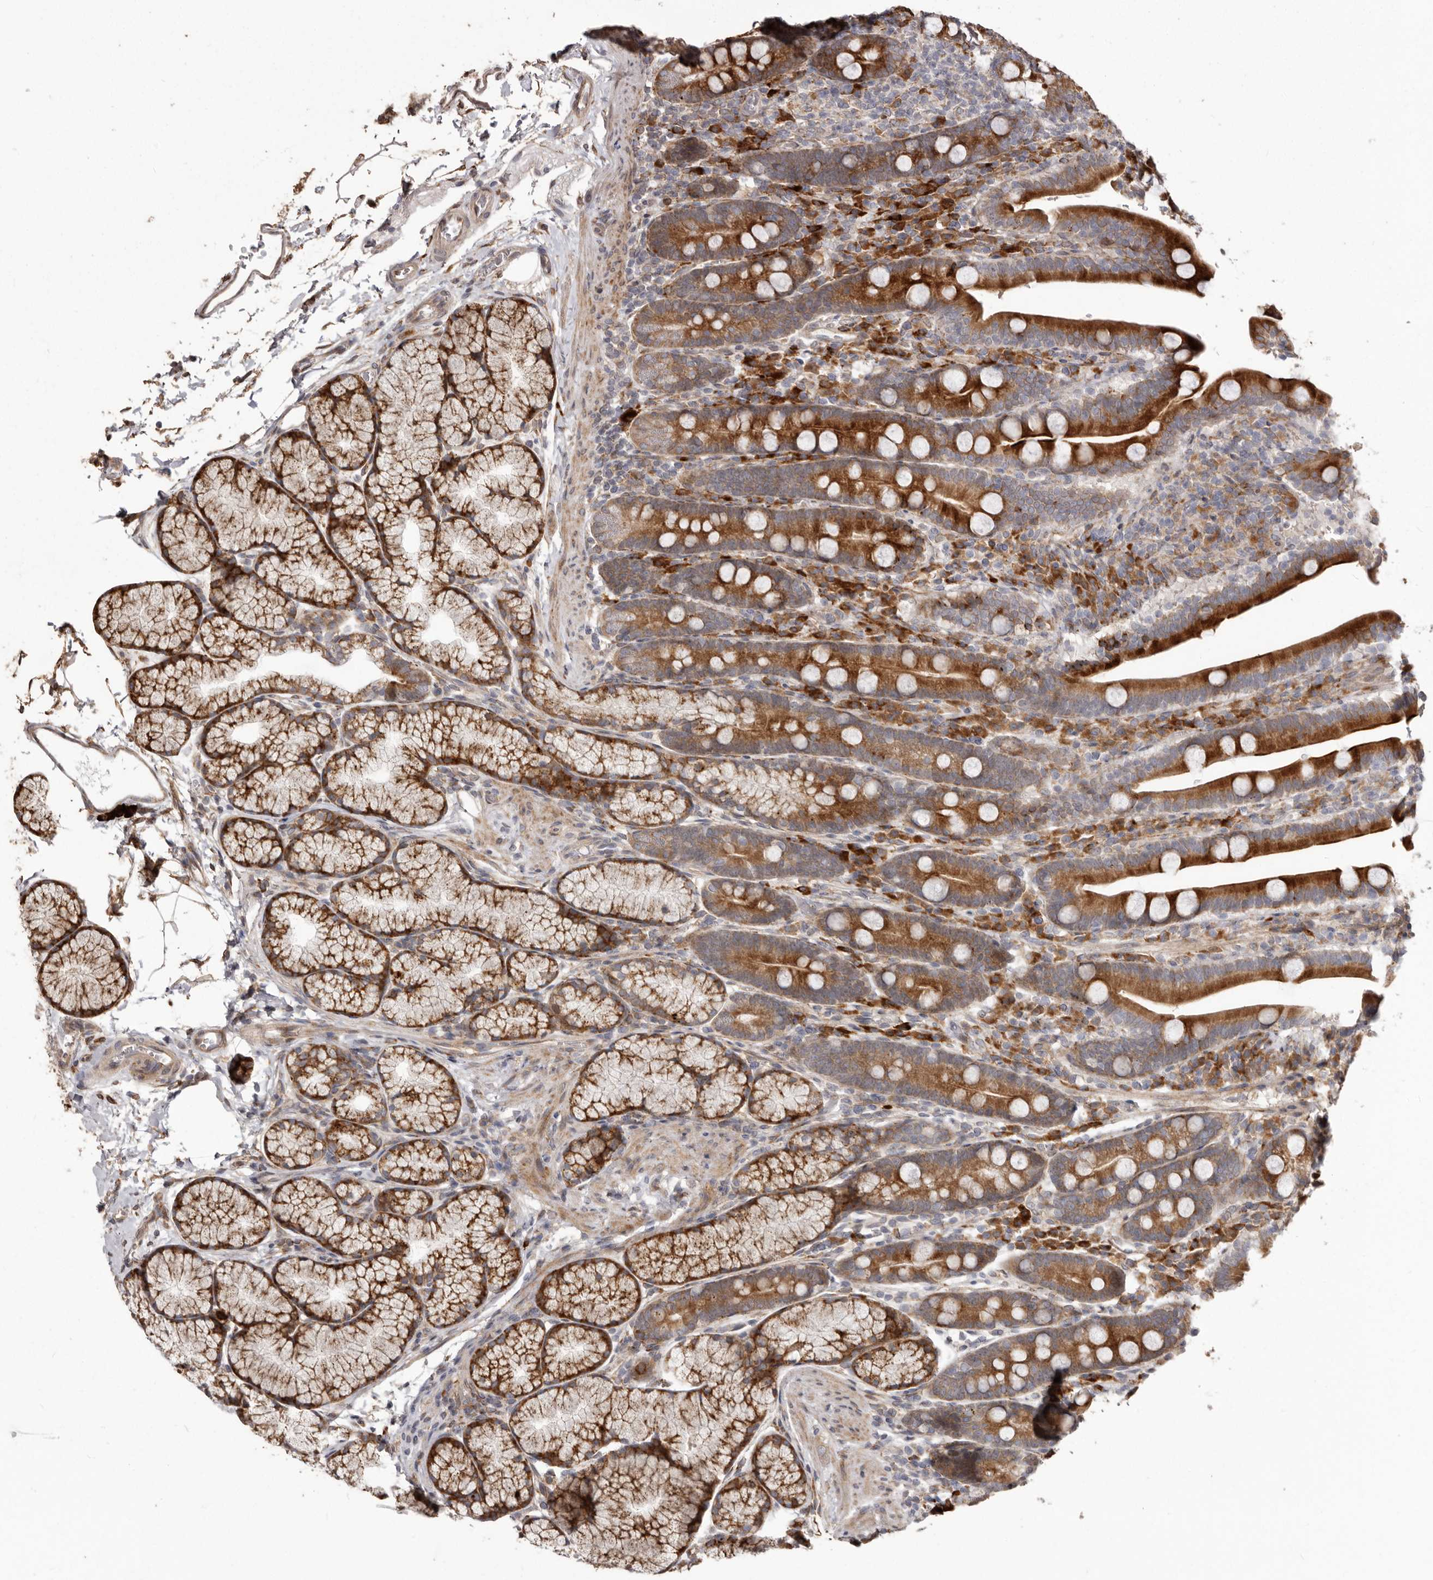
{"staining": {"intensity": "strong", "quantity": ">75%", "location": "cytoplasmic/membranous"}, "tissue": "duodenum", "cell_type": "Glandular cells", "image_type": "normal", "snomed": [{"axis": "morphology", "description": "Normal tissue, NOS"}, {"axis": "topography", "description": "Duodenum"}], "caption": "Normal duodenum was stained to show a protein in brown. There is high levels of strong cytoplasmic/membranous expression in approximately >75% of glandular cells.", "gene": "NUP43", "patient": {"sex": "male", "age": 35}}